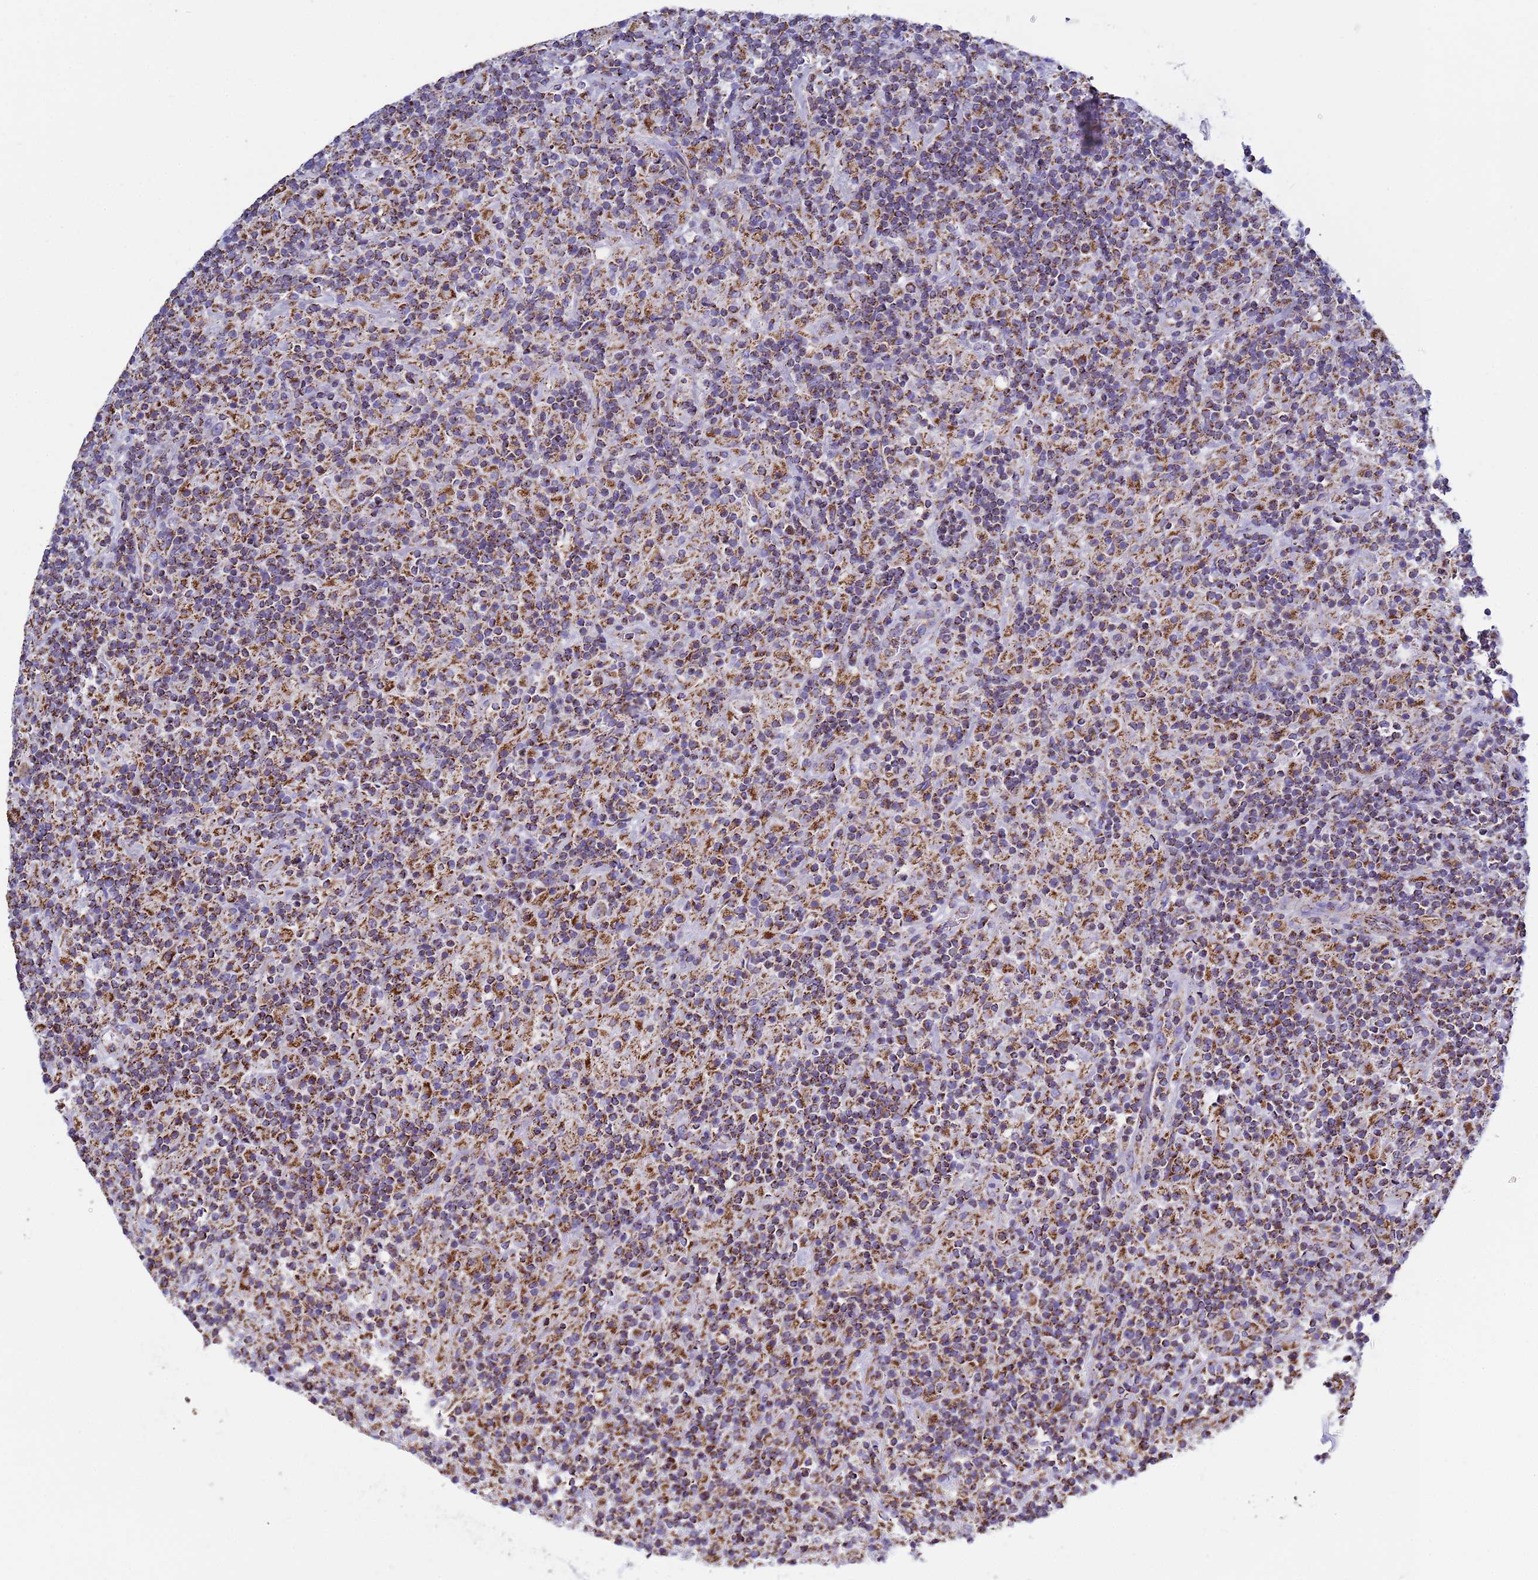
{"staining": {"intensity": "moderate", "quantity": ">75%", "location": "cytoplasmic/membranous"}, "tissue": "lymphoma", "cell_type": "Tumor cells", "image_type": "cancer", "snomed": [{"axis": "morphology", "description": "Hodgkin's disease, NOS"}, {"axis": "topography", "description": "Lymph node"}], "caption": "Moderate cytoplasmic/membranous expression for a protein is identified in approximately >75% of tumor cells of lymphoma using IHC.", "gene": "COQ4", "patient": {"sex": "male", "age": 70}}